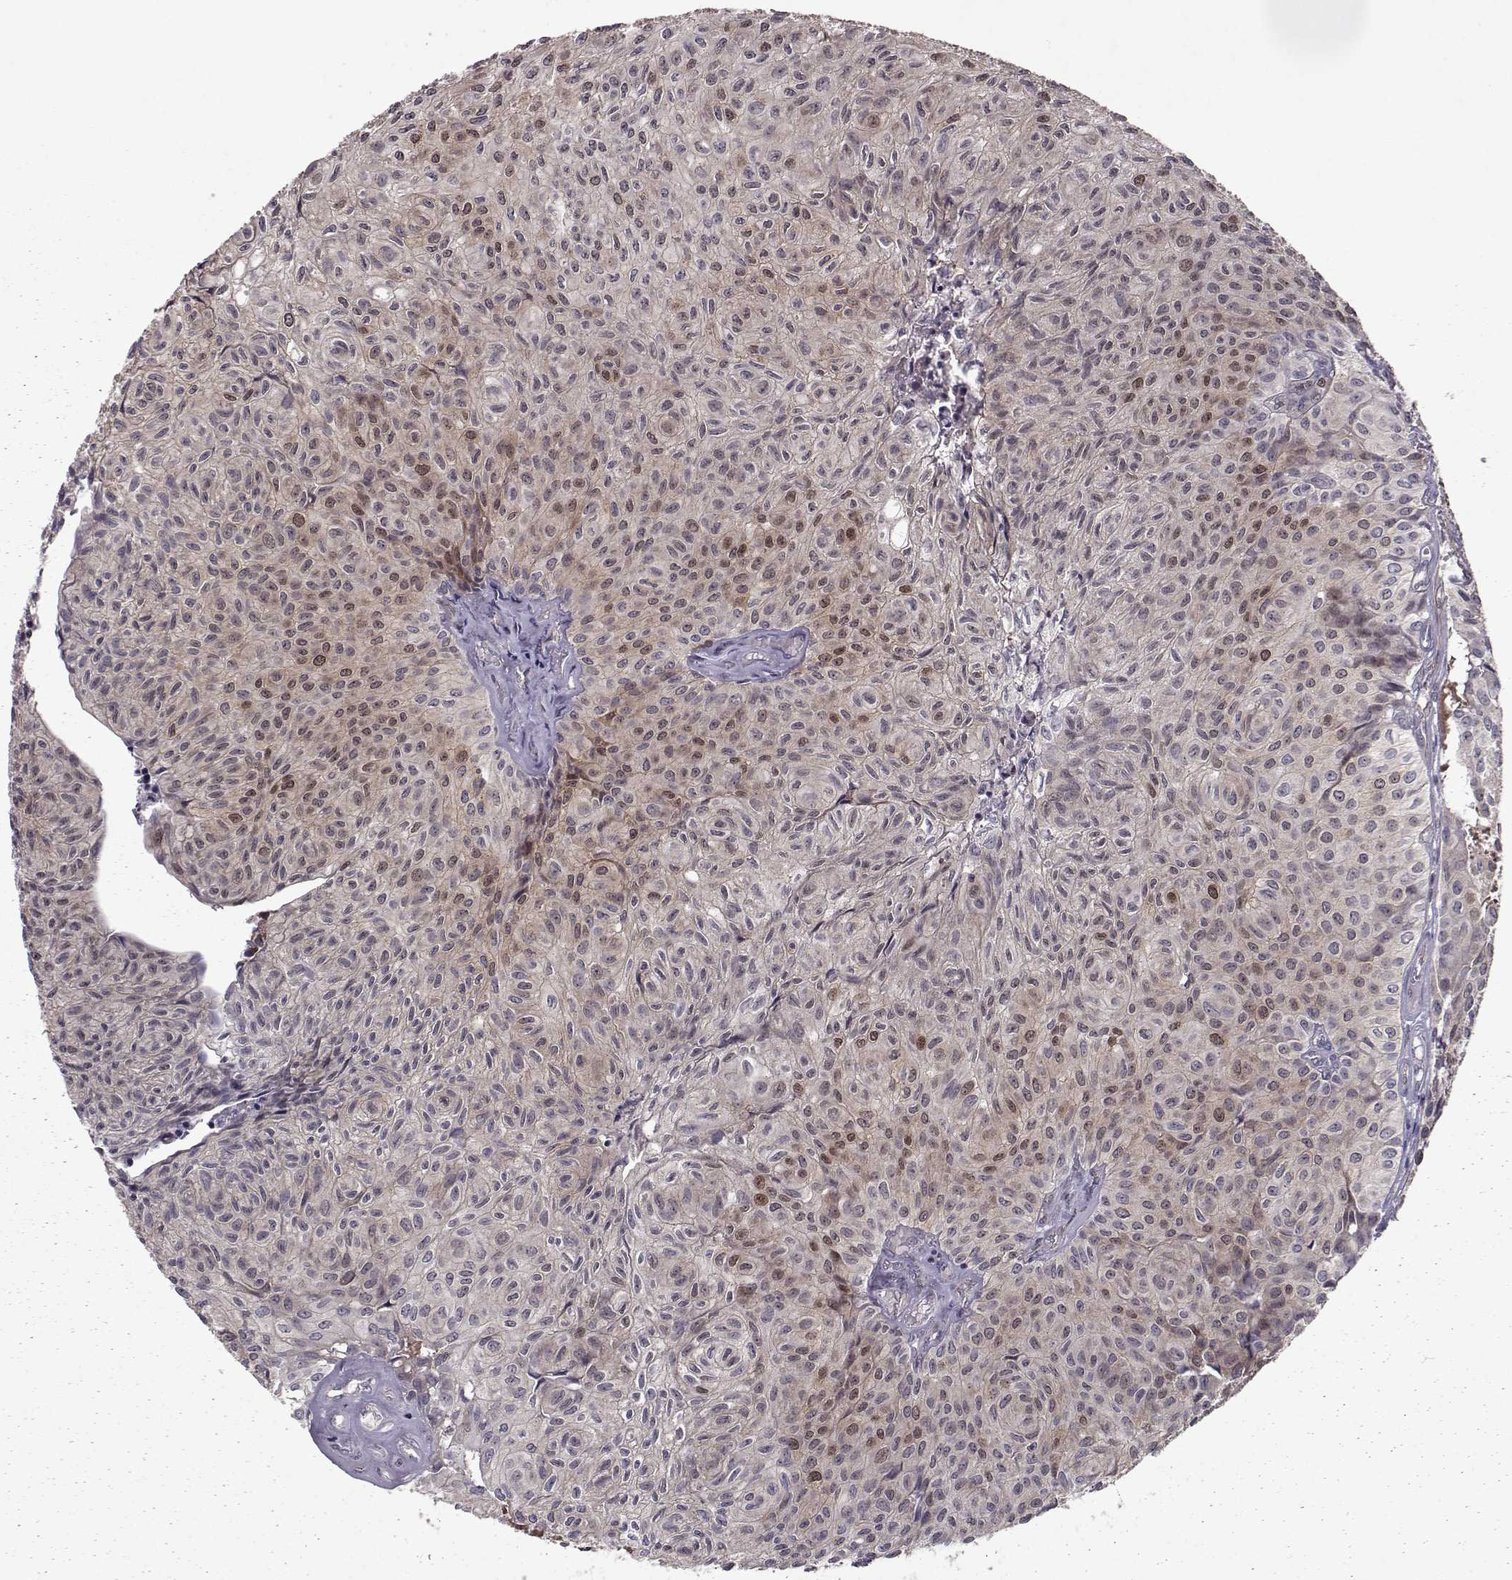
{"staining": {"intensity": "moderate", "quantity": "<25%", "location": "nuclear"}, "tissue": "urothelial cancer", "cell_type": "Tumor cells", "image_type": "cancer", "snomed": [{"axis": "morphology", "description": "Urothelial carcinoma, Low grade"}, {"axis": "topography", "description": "Urinary bladder"}], "caption": "Urothelial carcinoma (low-grade) tissue exhibits moderate nuclear expression in approximately <25% of tumor cells (DAB = brown stain, brightfield microscopy at high magnification).", "gene": "RANBP1", "patient": {"sex": "male", "age": 89}}